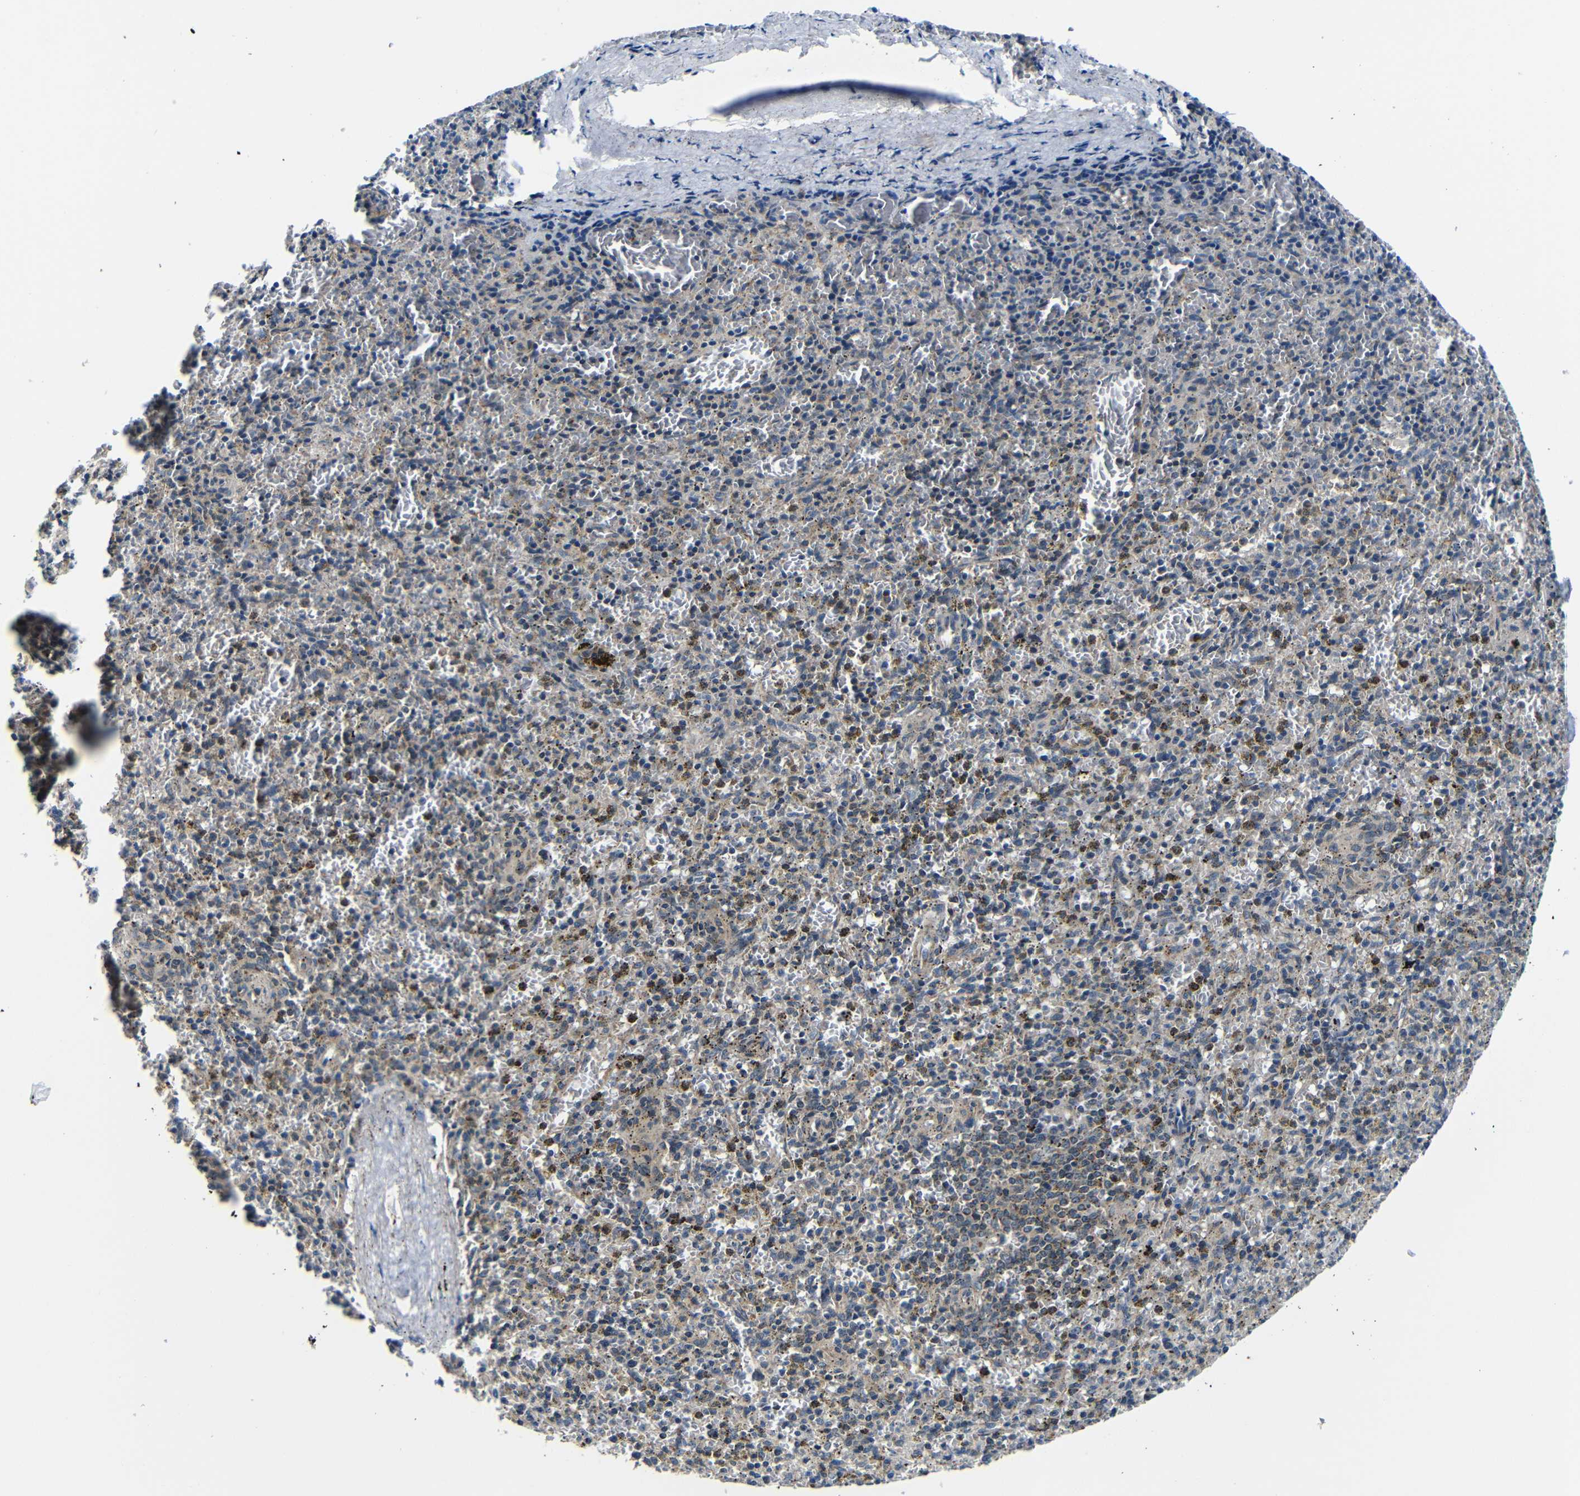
{"staining": {"intensity": "weak", "quantity": "<25%", "location": "cytoplasmic/membranous"}, "tissue": "spleen", "cell_type": "Cells in red pulp", "image_type": "normal", "snomed": [{"axis": "morphology", "description": "Normal tissue, NOS"}, {"axis": "topography", "description": "Spleen"}], "caption": "A histopathology image of human spleen is negative for staining in cells in red pulp. The staining was performed using DAB (3,3'-diaminobenzidine) to visualize the protein expression in brown, while the nuclei were stained in blue with hematoxylin (Magnification: 20x).", "gene": "FKBP14", "patient": {"sex": "male", "age": 72}}